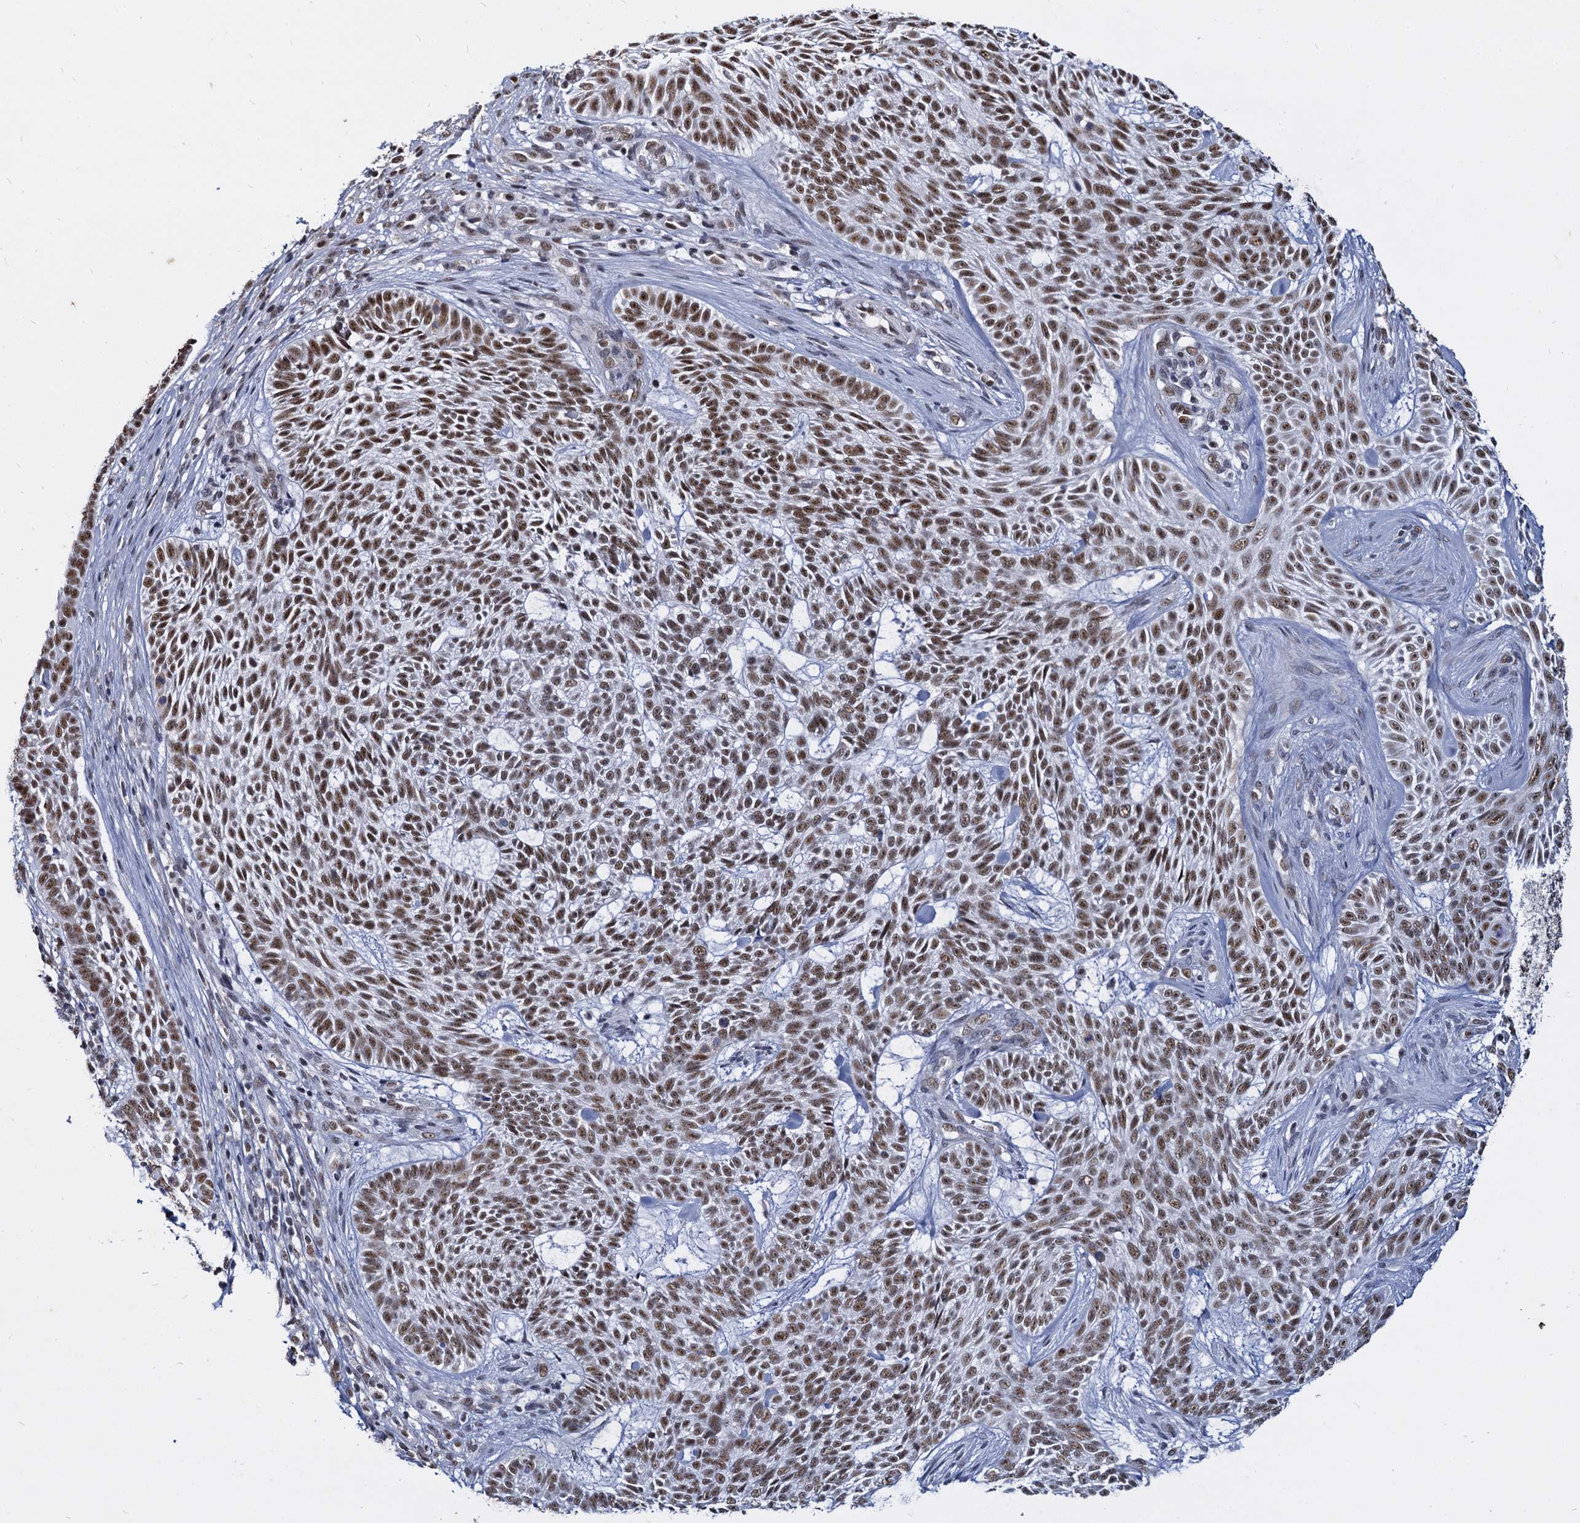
{"staining": {"intensity": "moderate", "quantity": ">75%", "location": "nuclear"}, "tissue": "skin cancer", "cell_type": "Tumor cells", "image_type": "cancer", "snomed": [{"axis": "morphology", "description": "Basal cell carcinoma"}, {"axis": "topography", "description": "Skin"}], "caption": "Protein staining of skin cancer tissue displays moderate nuclear positivity in approximately >75% of tumor cells. The staining was performed using DAB (3,3'-diaminobenzidine), with brown indicating positive protein expression. Nuclei are stained blue with hematoxylin.", "gene": "RPUSD4", "patient": {"sex": "male", "age": 75}}